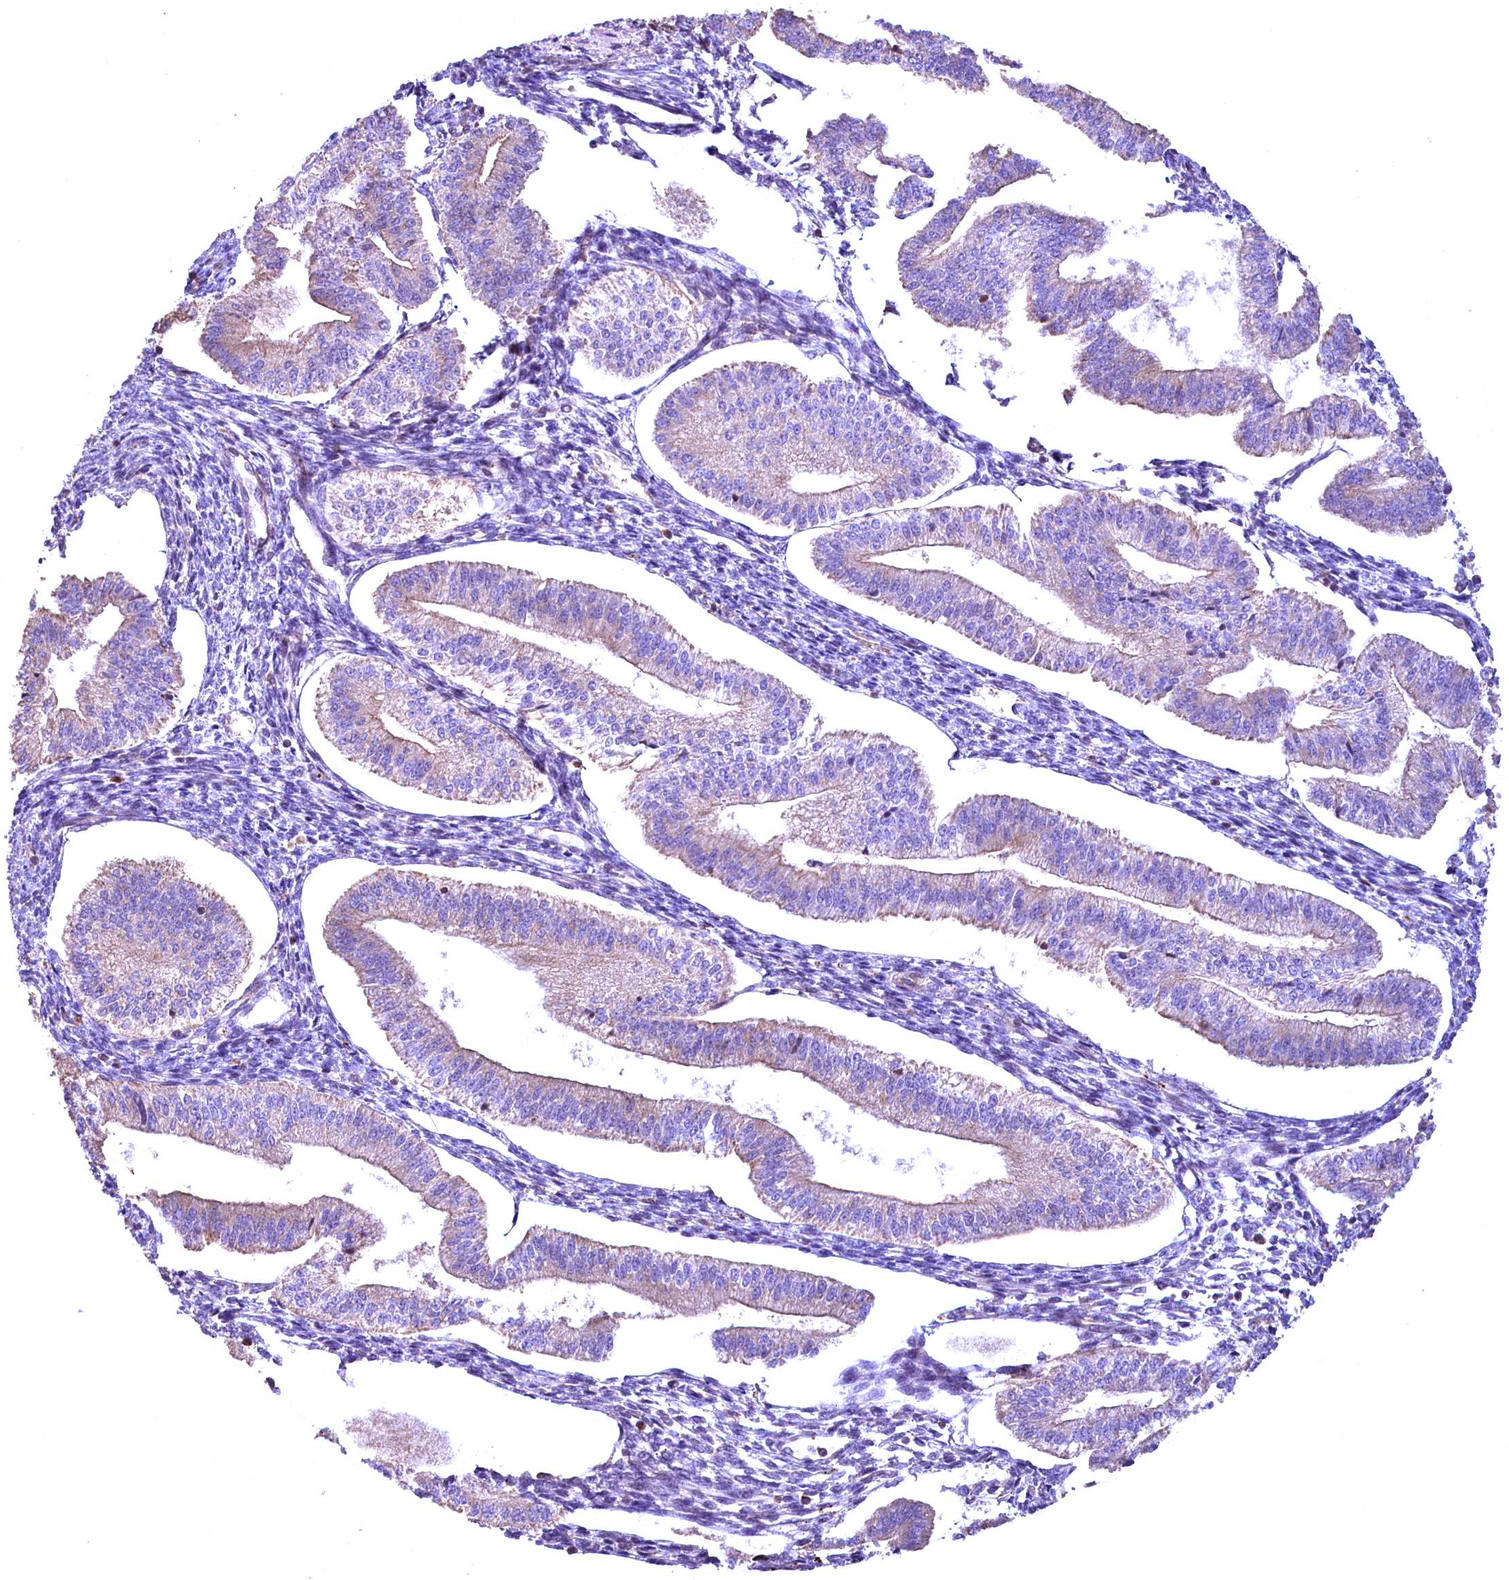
{"staining": {"intensity": "negative", "quantity": "none", "location": "none"}, "tissue": "endometrium", "cell_type": "Cells in endometrial stroma", "image_type": "normal", "snomed": [{"axis": "morphology", "description": "Normal tissue, NOS"}, {"axis": "topography", "description": "Endometrium"}], "caption": "The histopathology image displays no staining of cells in endometrial stroma in normal endometrium. The staining is performed using DAB (3,3'-diaminobenzidine) brown chromogen with nuclei counter-stained in using hematoxylin.", "gene": "FUZ", "patient": {"sex": "female", "age": 34}}